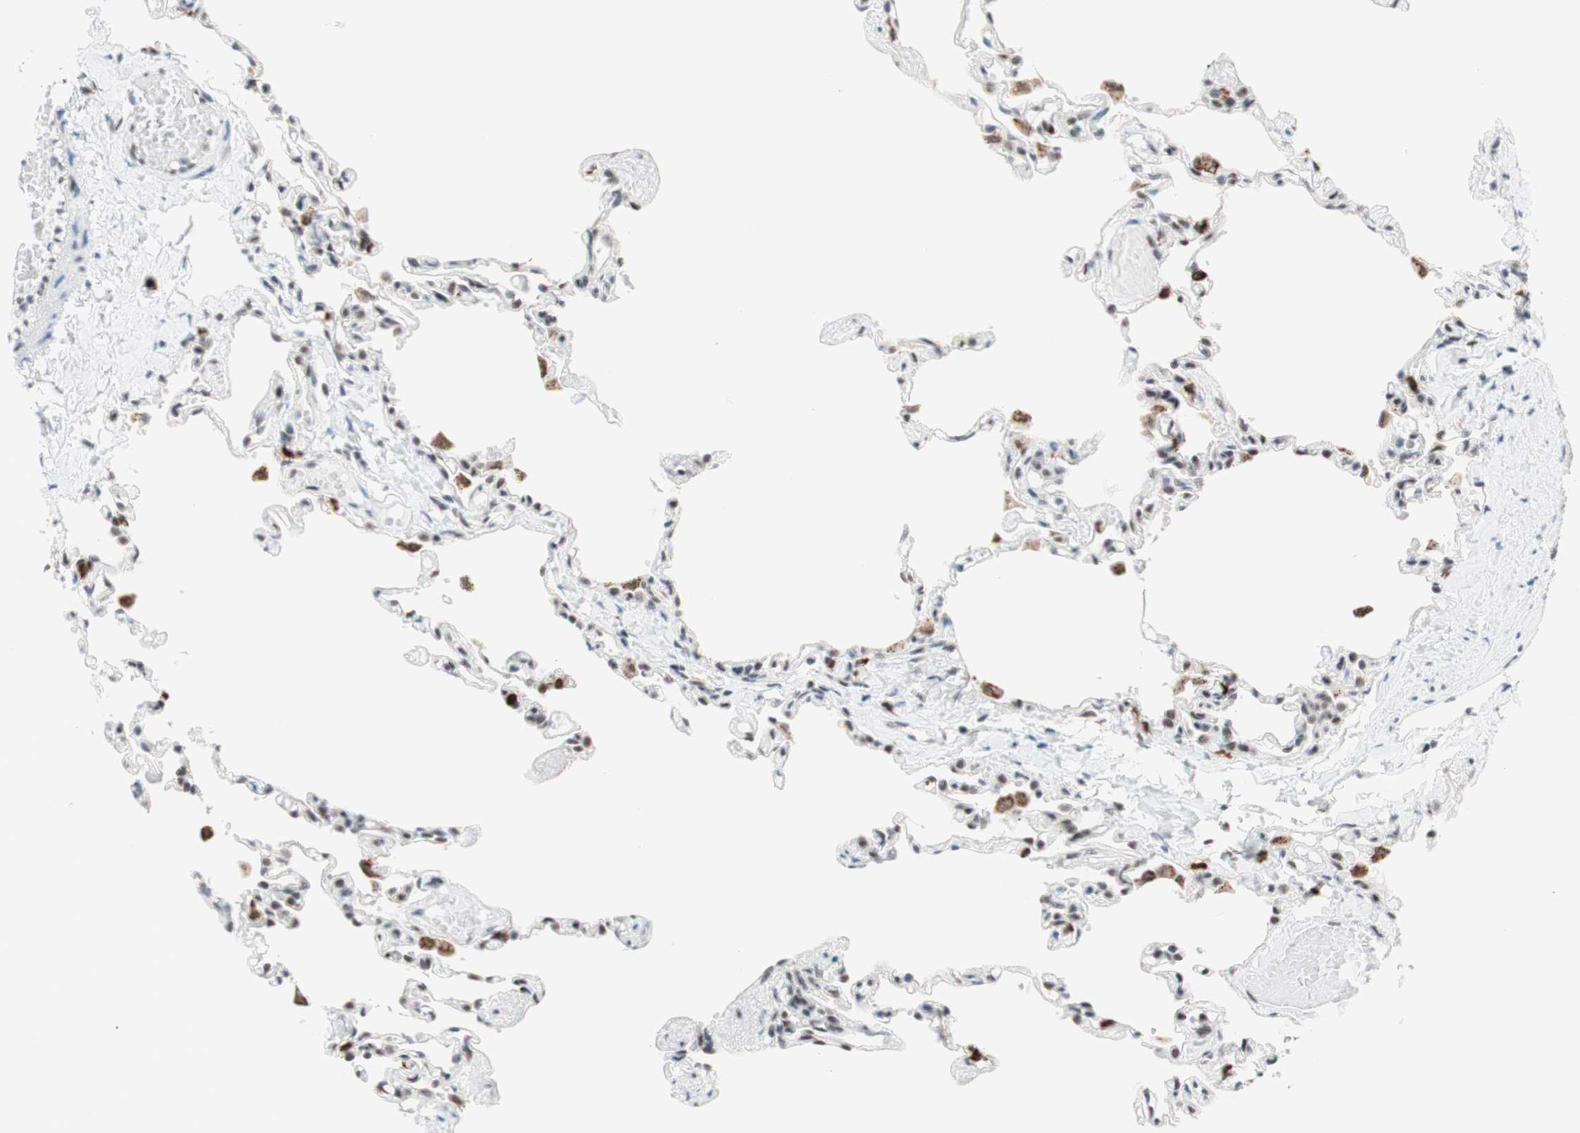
{"staining": {"intensity": "weak", "quantity": "25%-75%", "location": "nuclear"}, "tissue": "lung", "cell_type": "Alveolar cells", "image_type": "normal", "snomed": [{"axis": "morphology", "description": "Normal tissue, NOS"}, {"axis": "topography", "description": "Lung"}], "caption": "Protein positivity by immunohistochemistry (IHC) demonstrates weak nuclear expression in approximately 25%-75% of alveolar cells in normal lung.", "gene": "PRPF19", "patient": {"sex": "male", "age": 21}}